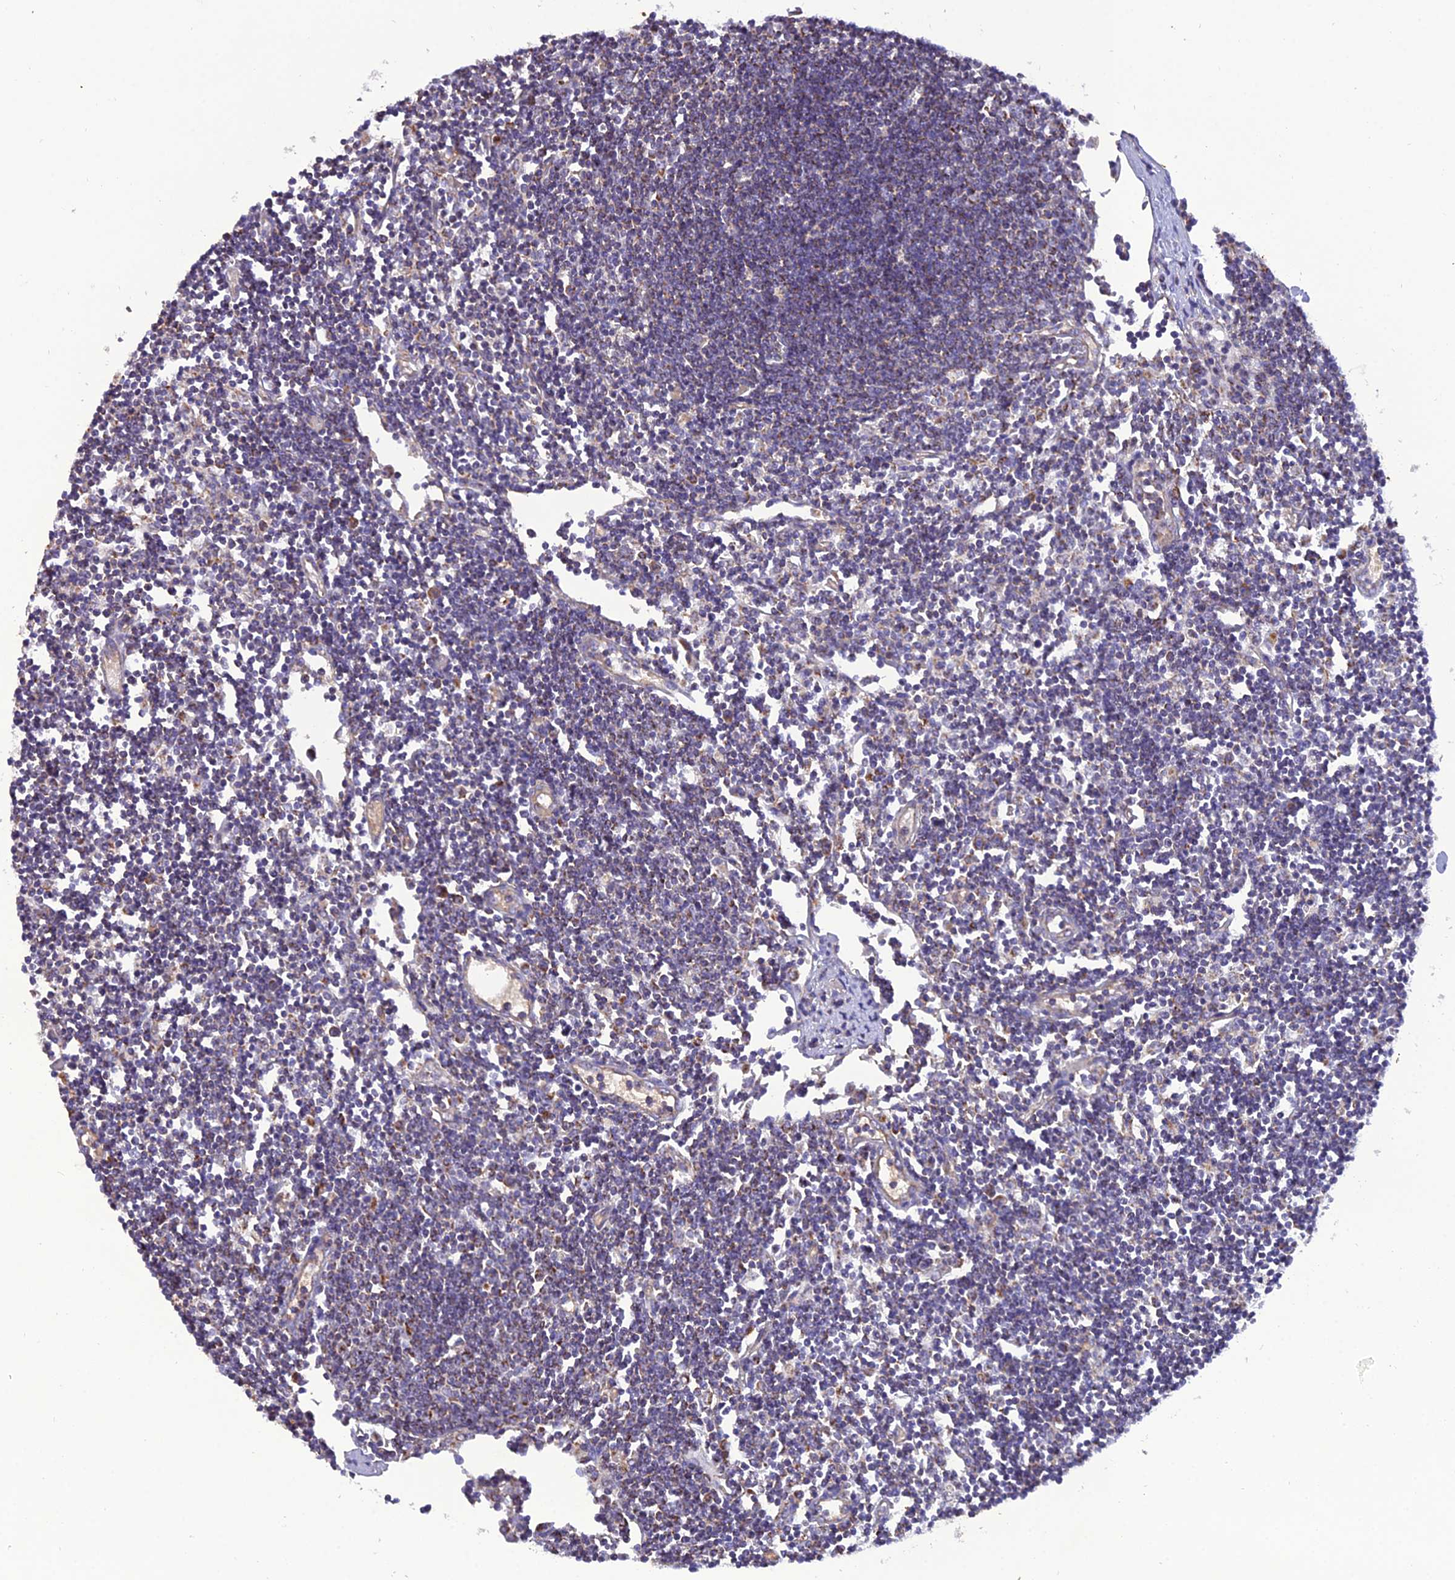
{"staining": {"intensity": "moderate", "quantity": "25%-75%", "location": "cytoplasmic/membranous"}, "tissue": "lymph node", "cell_type": "Germinal center cells", "image_type": "normal", "snomed": [{"axis": "morphology", "description": "Normal tissue, NOS"}, {"axis": "topography", "description": "Lymph node"}], "caption": "Immunohistochemical staining of benign human lymph node reveals medium levels of moderate cytoplasmic/membranous positivity in approximately 25%-75% of germinal center cells.", "gene": "GPD1", "patient": {"sex": "female", "age": 11}}